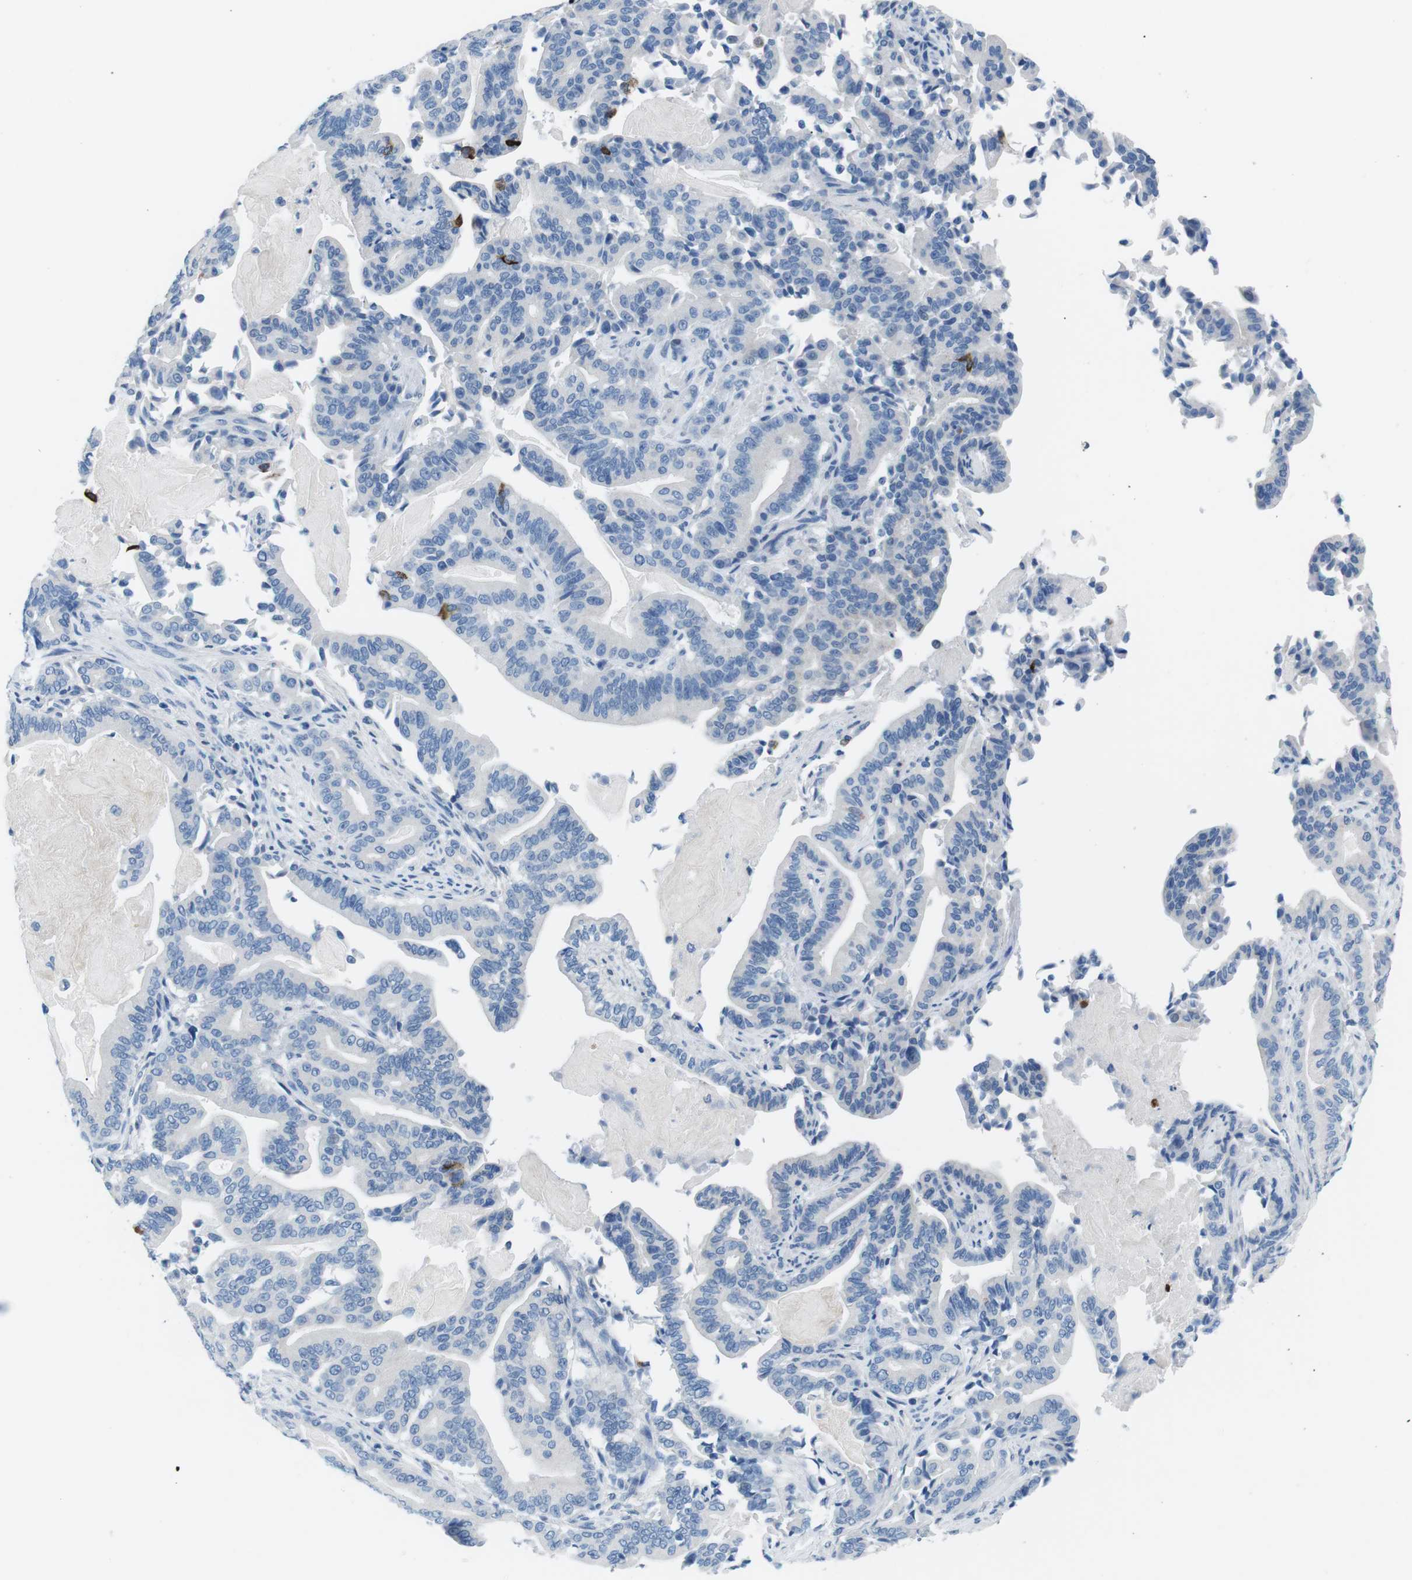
{"staining": {"intensity": "negative", "quantity": "none", "location": "none"}, "tissue": "pancreatic cancer", "cell_type": "Tumor cells", "image_type": "cancer", "snomed": [{"axis": "morphology", "description": "Normal tissue, NOS"}, {"axis": "morphology", "description": "Adenocarcinoma, NOS"}, {"axis": "topography", "description": "Pancreas"}], "caption": "IHC image of human adenocarcinoma (pancreatic) stained for a protein (brown), which demonstrates no positivity in tumor cells. (Brightfield microscopy of DAB (3,3'-diaminobenzidine) immunohistochemistry (IHC) at high magnification).", "gene": "MUC2", "patient": {"sex": "male", "age": 63}}